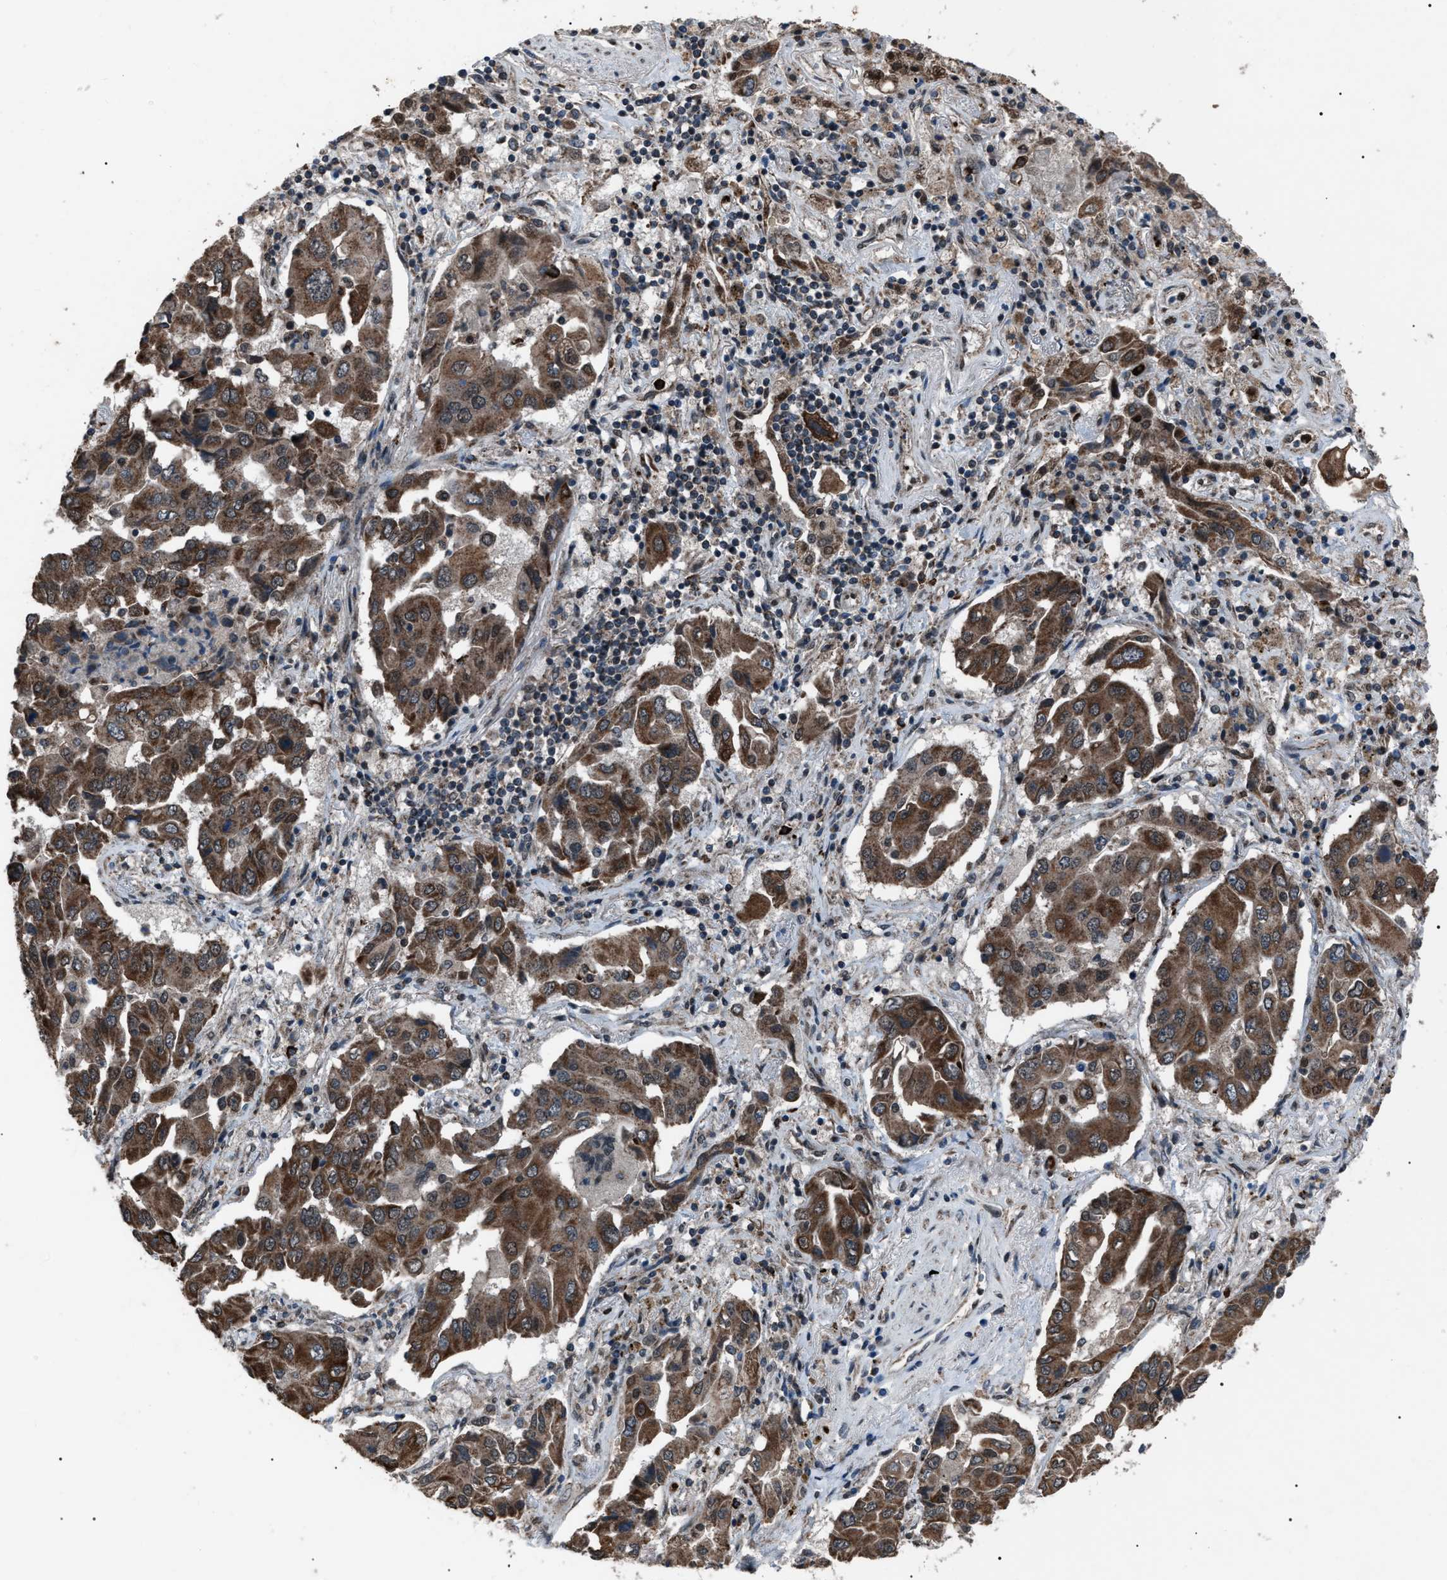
{"staining": {"intensity": "strong", "quantity": ">75%", "location": "cytoplasmic/membranous"}, "tissue": "lung cancer", "cell_type": "Tumor cells", "image_type": "cancer", "snomed": [{"axis": "morphology", "description": "Adenocarcinoma, NOS"}, {"axis": "topography", "description": "Lung"}], "caption": "Adenocarcinoma (lung) stained for a protein (brown) reveals strong cytoplasmic/membranous positive expression in approximately >75% of tumor cells.", "gene": "ZFAND2A", "patient": {"sex": "female", "age": 65}}